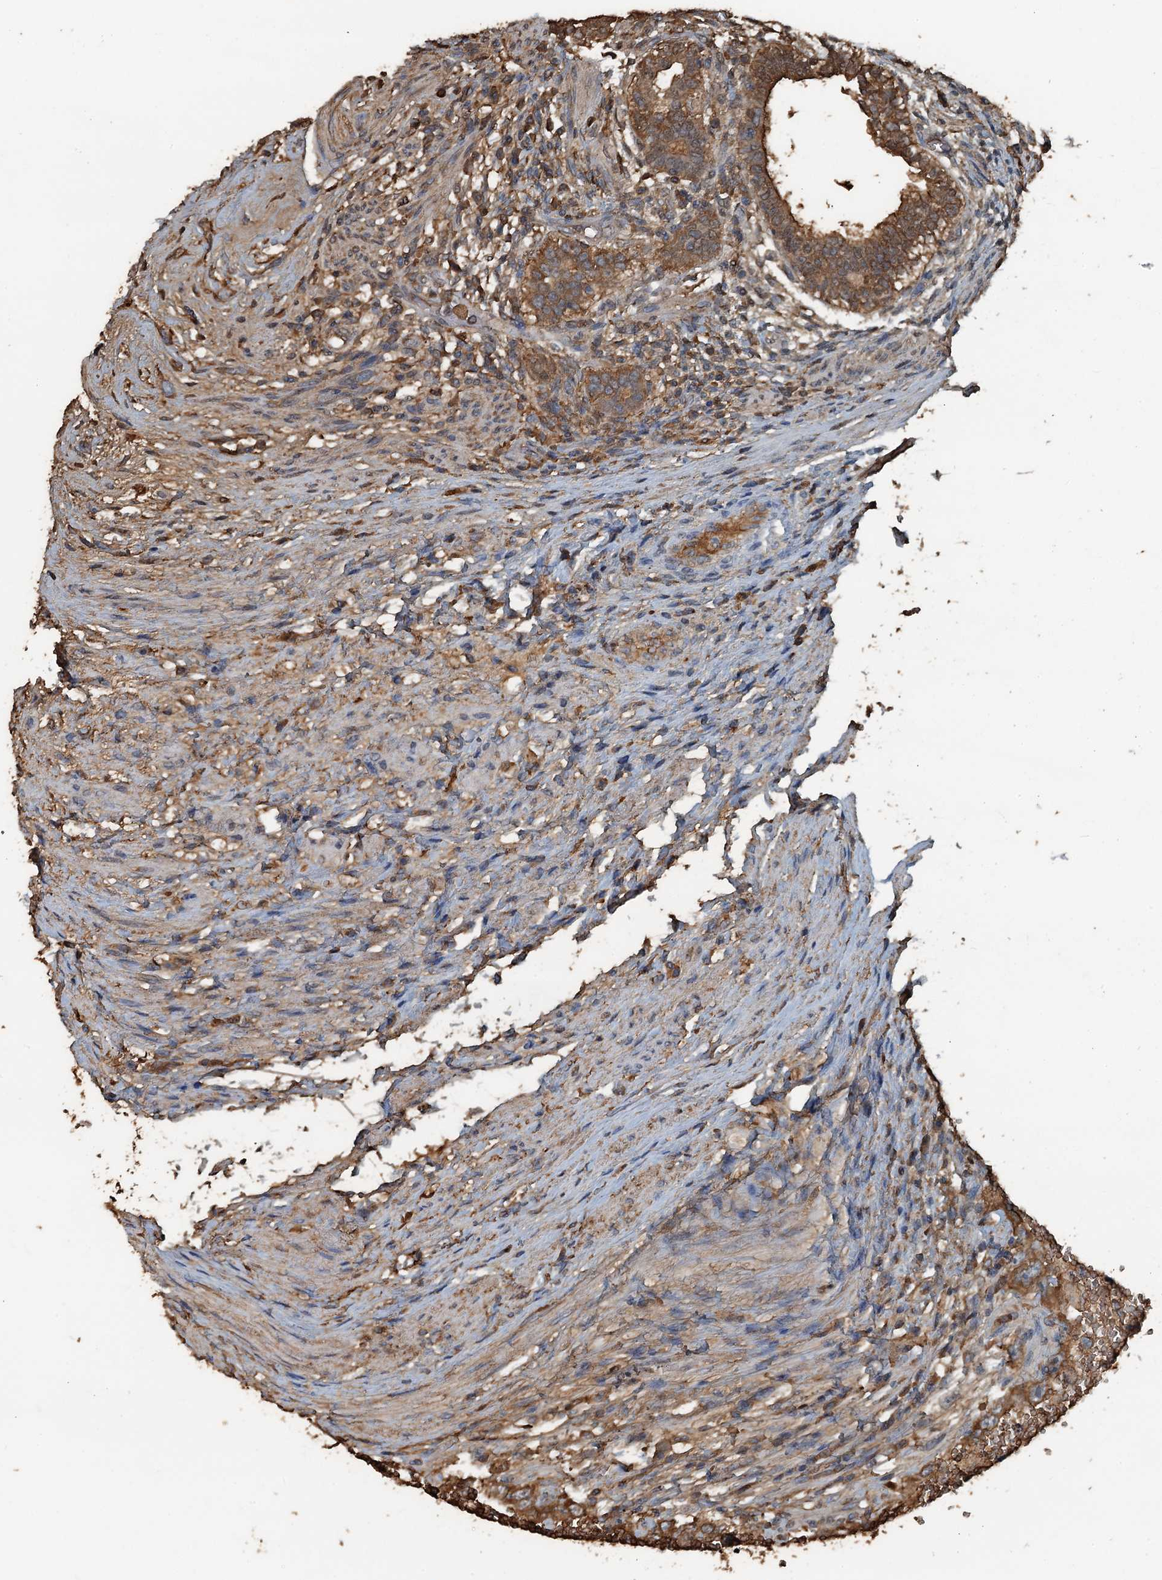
{"staining": {"intensity": "moderate", "quantity": ">75%", "location": "cytoplasmic/membranous"}, "tissue": "testis cancer", "cell_type": "Tumor cells", "image_type": "cancer", "snomed": [{"axis": "morphology", "description": "Carcinoma, Embryonal, NOS"}, {"axis": "topography", "description": "Testis"}], "caption": "The micrograph exhibits a brown stain indicating the presence of a protein in the cytoplasmic/membranous of tumor cells in testis cancer (embryonal carcinoma). (brown staining indicates protein expression, while blue staining denotes nuclei).", "gene": "LSM14B", "patient": {"sex": "male", "age": 26}}